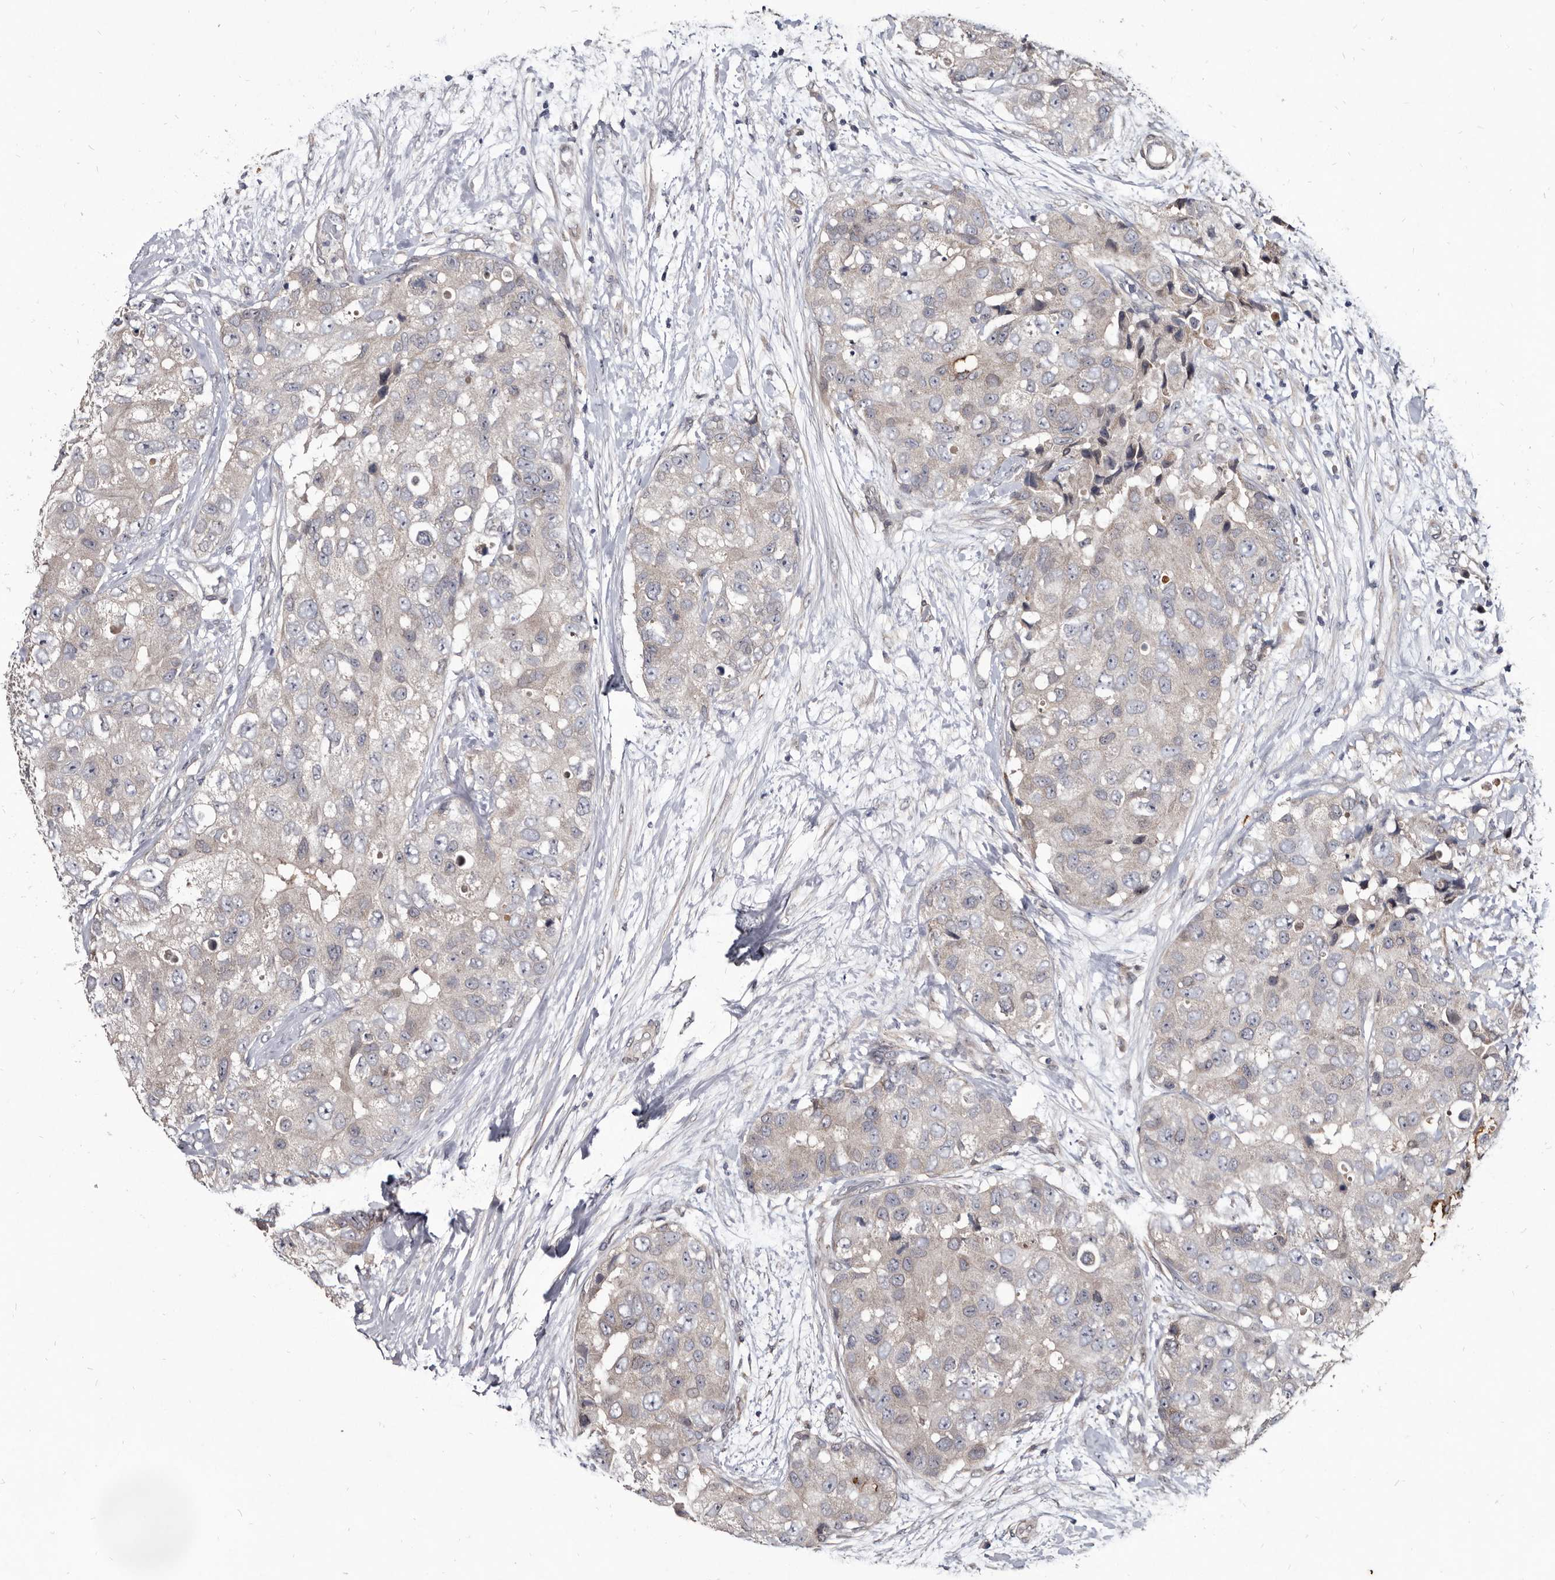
{"staining": {"intensity": "negative", "quantity": "none", "location": "none"}, "tissue": "breast cancer", "cell_type": "Tumor cells", "image_type": "cancer", "snomed": [{"axis": "morphology", "description": "Duct carcinoma"}, {"axis": "topography", "description": "Breast"}], "caption": "Immunohistochemistry (IHC) micrograph of breast cancer (infiltrating ductal carcinoma) stained for a protein (brown), which demonstrates no staining in tumor cells.", "gene": "PROM1", "patient": {"sex": "female", "age": 62}}